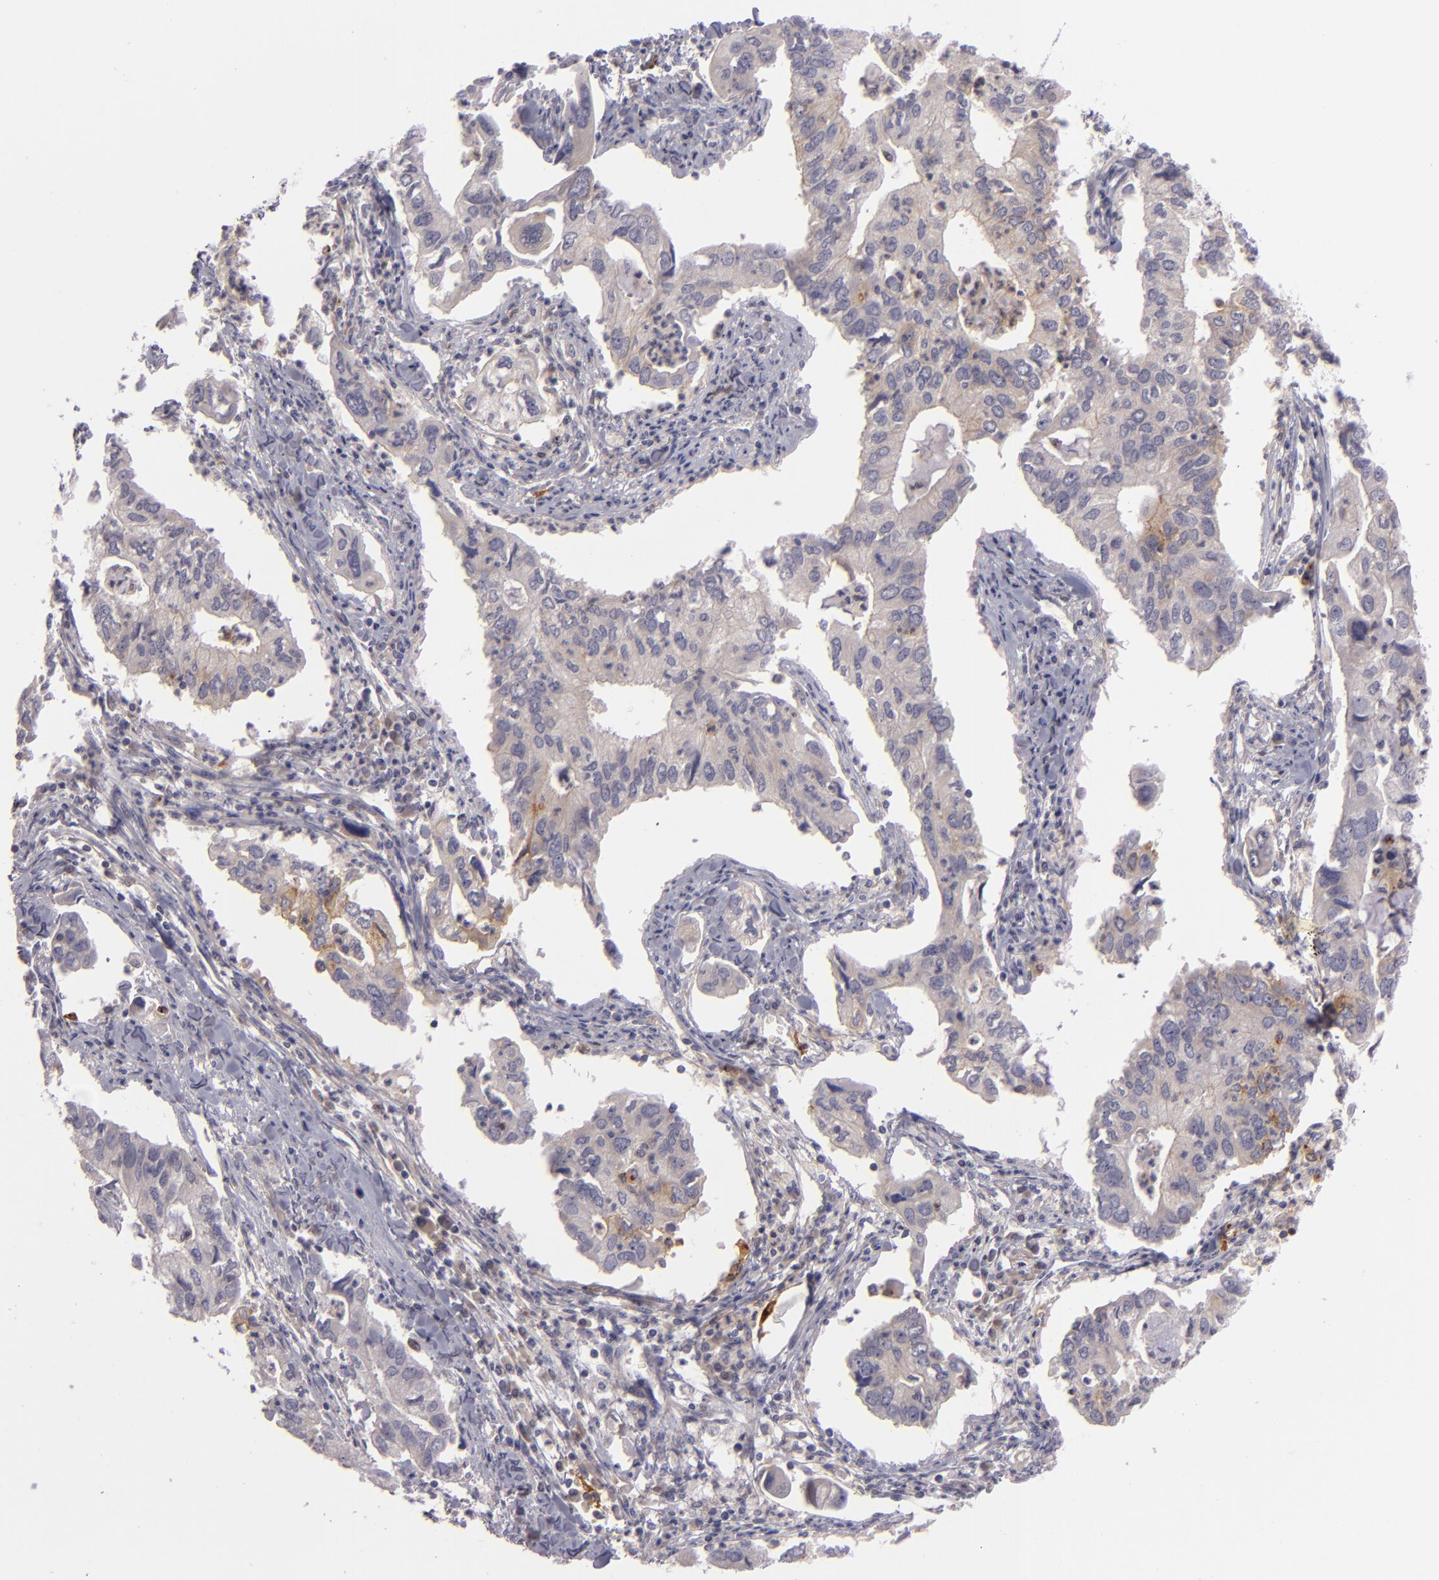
{"staining": {"intensity": "weak", "quantity": "25%-75%", "location": "cytoplasmic/membranous"}, "tissue": "lung cancer", "cell_type": "Tumor cells", "image_type": "cancer", "snomed": [{"axis": "morphology", "description": "Adenocarcinoma, NOS"}, {"axis": "topography", "description": "Lung"}], "caption": "Immunohistochemical staining of human lung adenocarcinoma reveals weak cytoplasmic/membranous protein staining in approximately 25%-75% of tumor cells.", "gene": "CD83", "patient": {"sex": "male", "age": 48}}